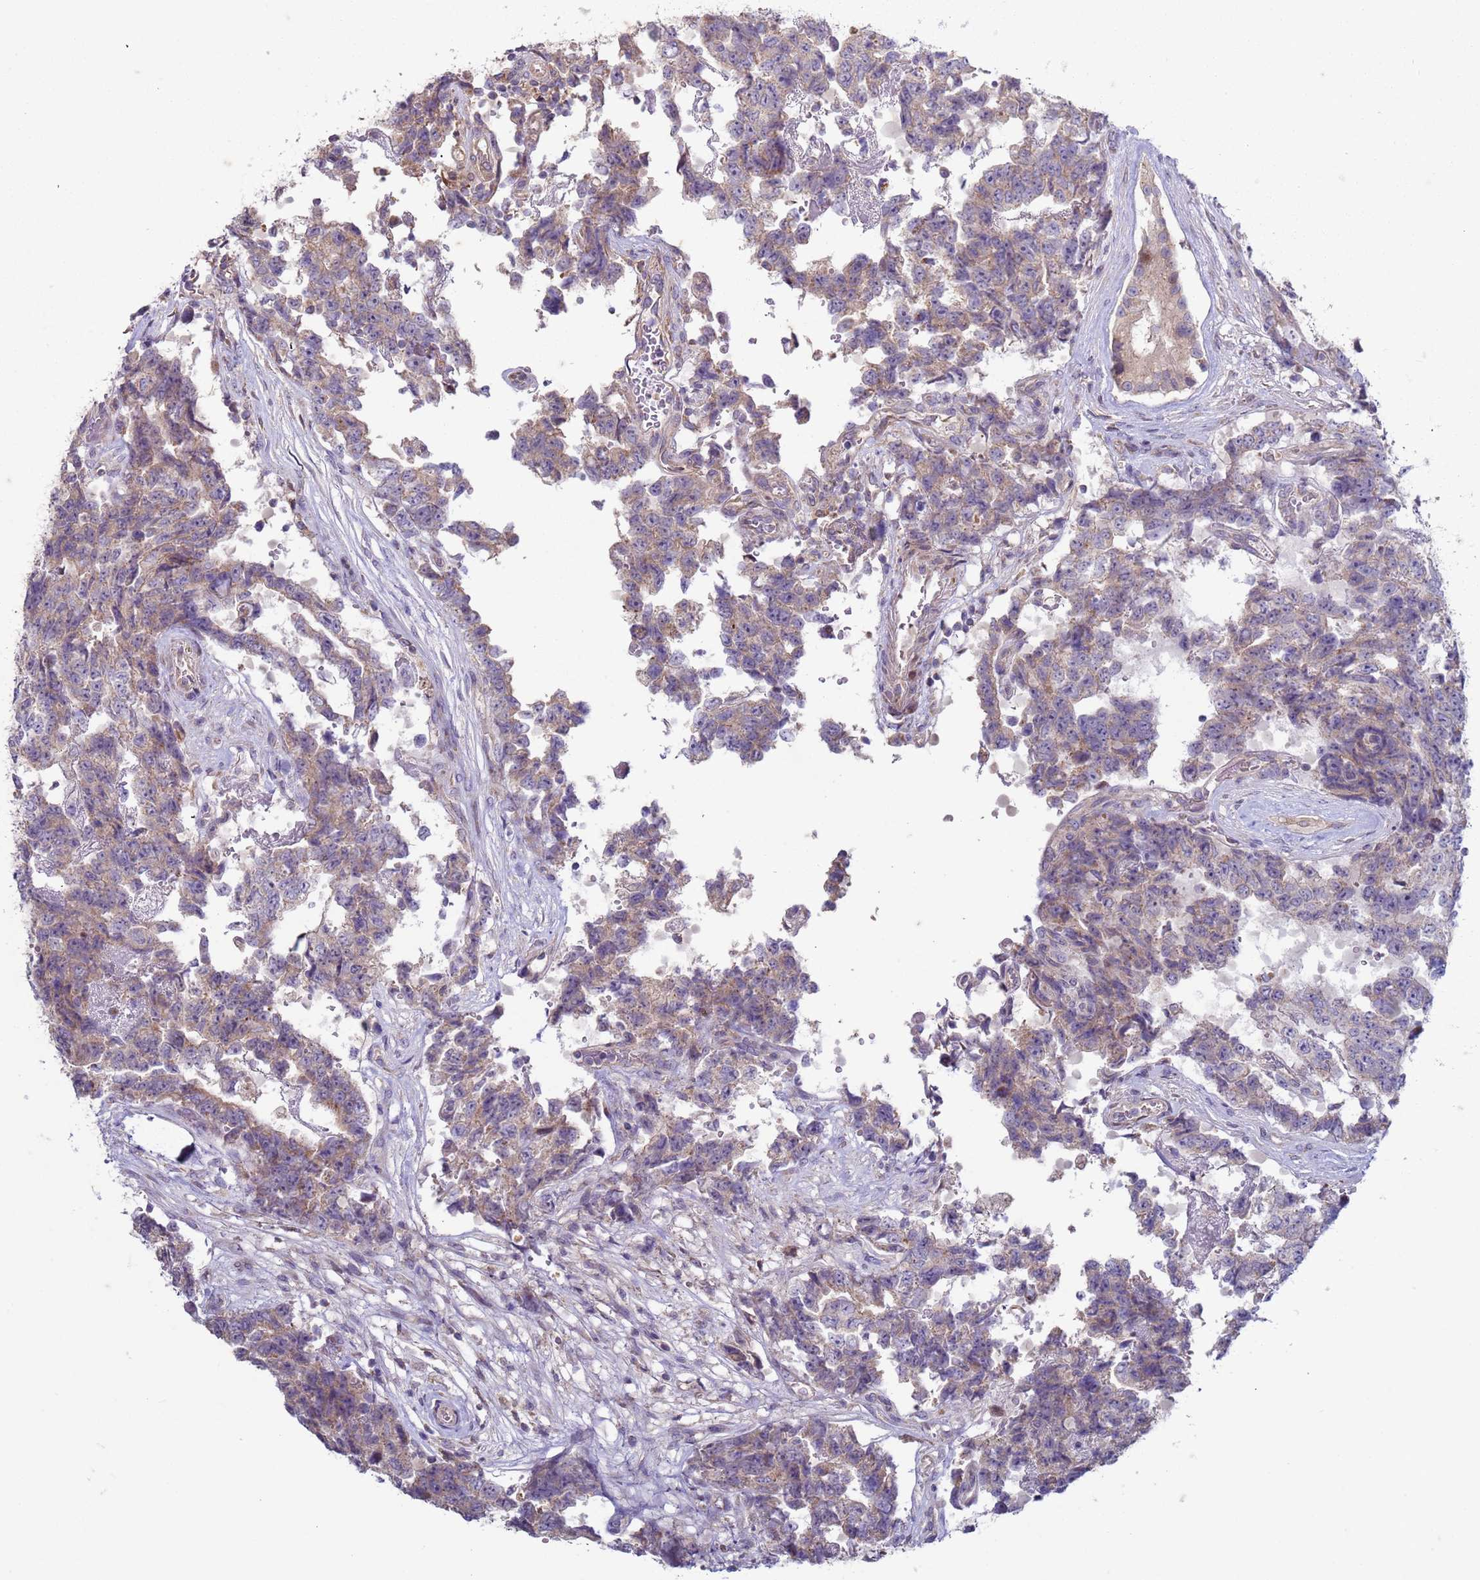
{"staining": {"intensity": "weak", "quantity": "25%-75%", "location": "cytoplasmic/membranous"}, "tissue": "testis cancer", "cell_type": "Tumor cells", "image_type": "cancer", "snomed": [{"axis": "morphology", "description": "Normal tissue, NOS"}, {"axis": "morphology", "description": "Carcinoma, Embryonal, NOS"}, {"axis": "topography", "description": "Testis"}, {"axis": "topography", "description": "Epididymis"}], "caption": "Protein staining reveals weak cytoplasmic/membranous positivity in approximately 25%-75% of tumor cells in testis cancer (embryonal carcinoma).", "gene": "DIP2B", "patient": {"sex": "male", "age": 25}}